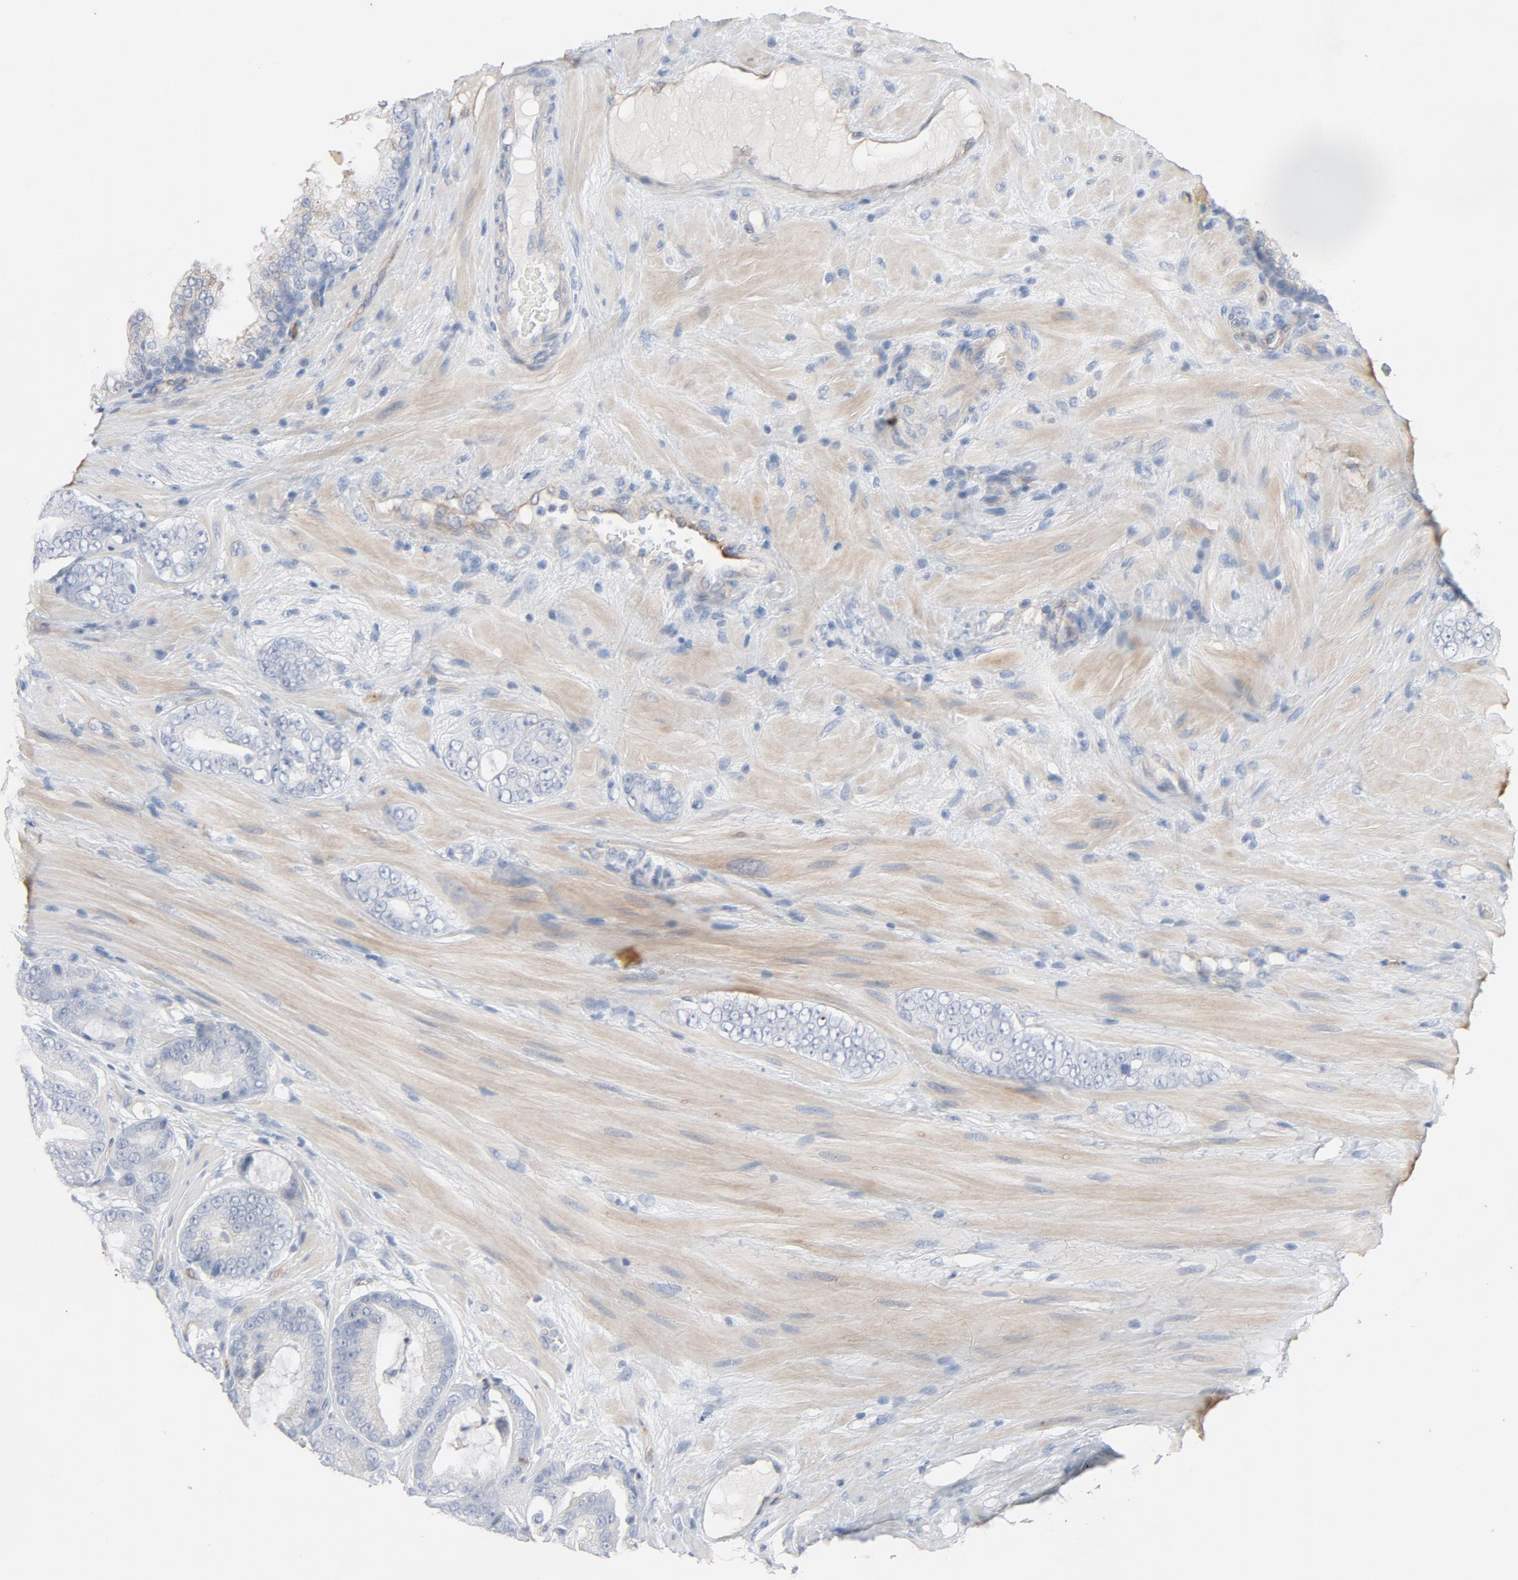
{"staining": {"intensity": "negative", "quantity": "none", "location": "none"}, "tissue": "prostate cancer", "cell_type": "Tumor cells", "image_type": "cancer", "snomed": [{"axis": "morphology", "description": "Adenocarcinoma, Low grade"}, {"axis": "topography", "description": "Prostate"}], "caption": "Tumor cells show no significant staining in prostate cancer (adenocarcinoma (low-grade)).", "gene": "KDR", "patient": {"sex": "male", "age": 58}}